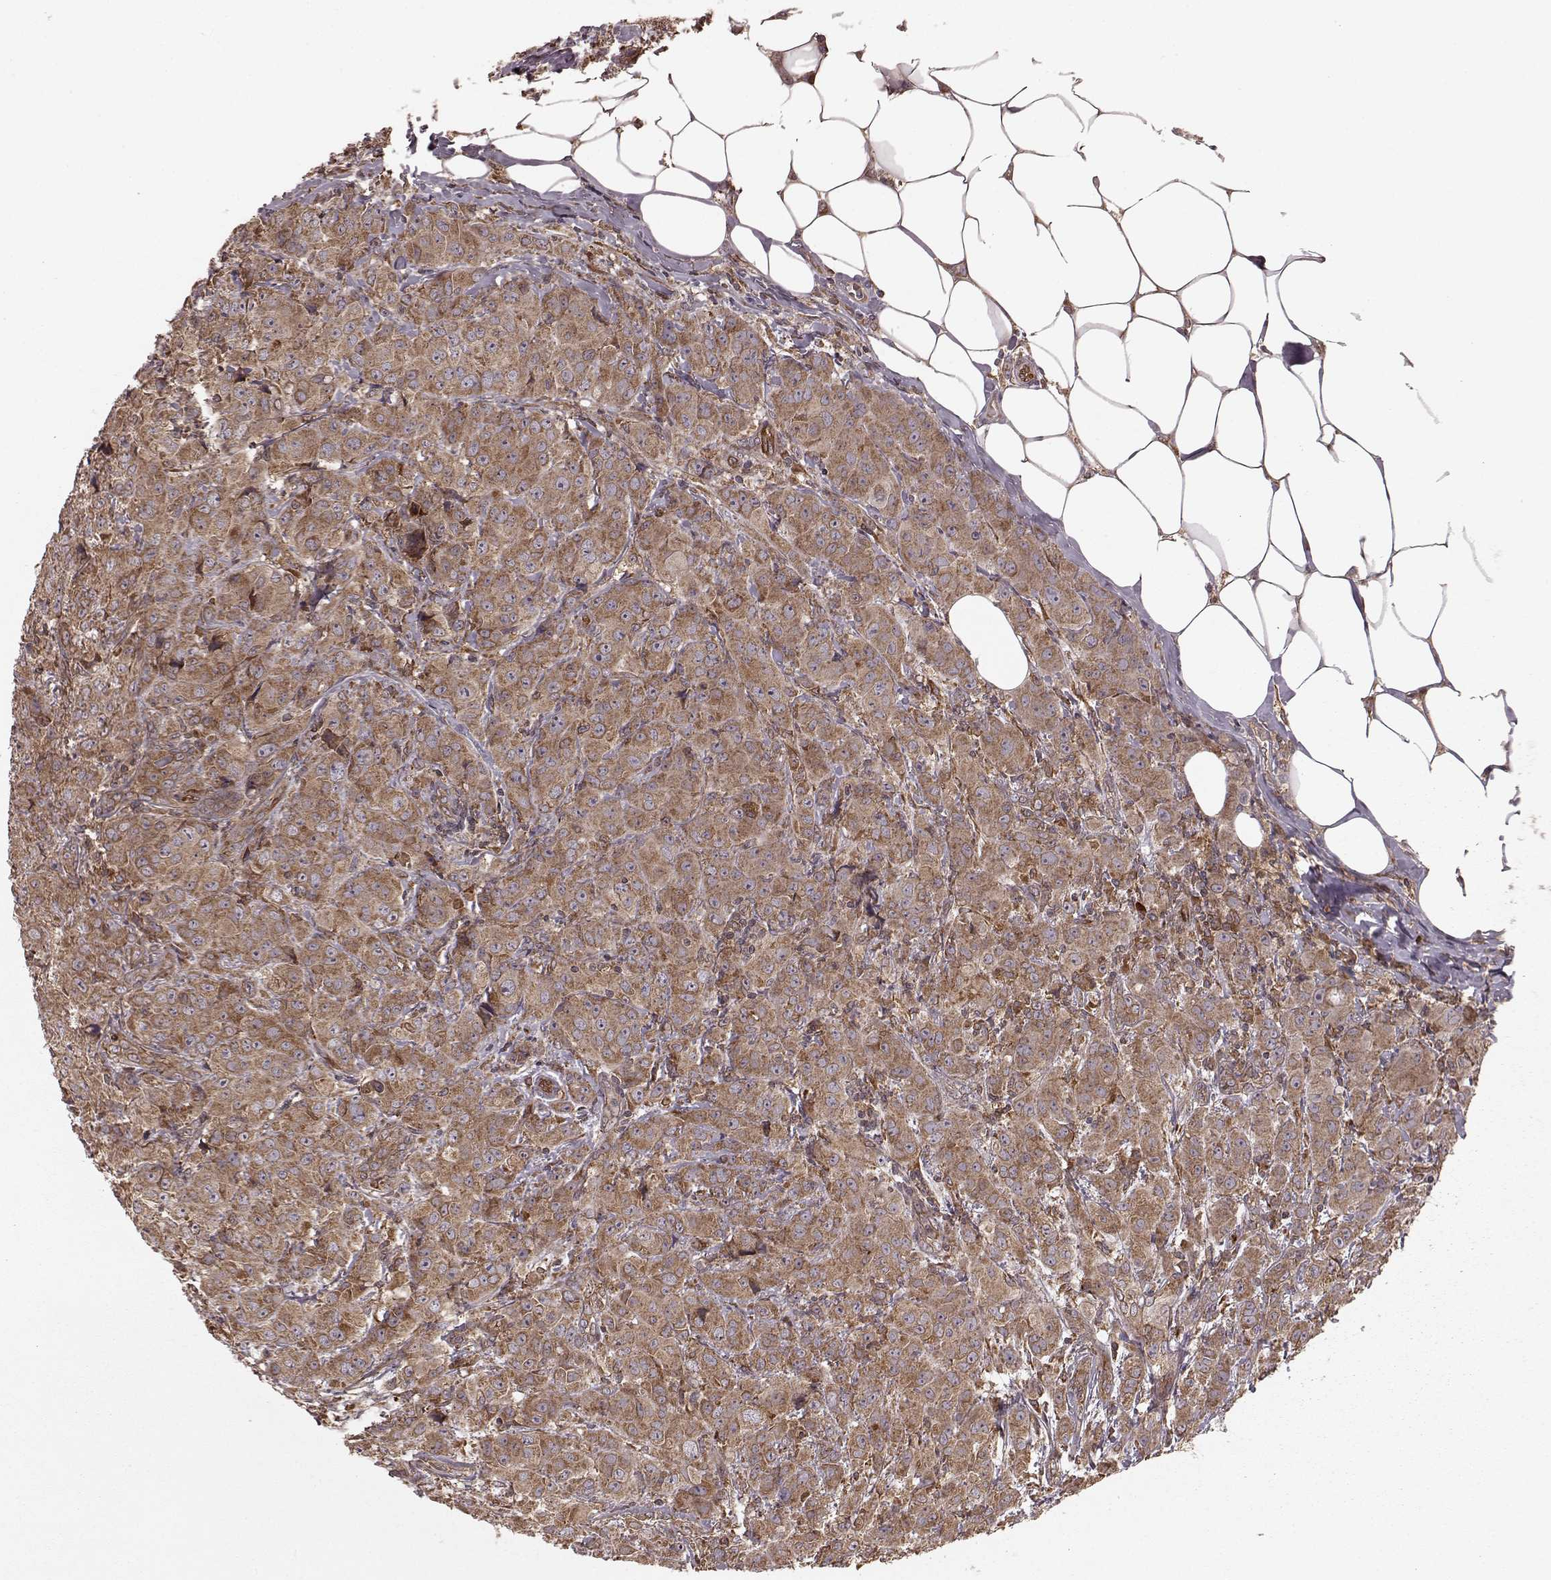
{"staining": {"intensity": "moderate", "quantity": ">75%", "location": "cytoplasmic/membranous"}, "tissue": "breast cancer", "cell_type": "Tumor cells", "image_type": "cancer", "snomed": [{"axis": "morphology", "description": "Normal tissue, NOS"}, {"axis": "morphology", "description": "Duct carcinoma"}, {"axis": "topography", "description": "Breast"}], "caption": "This micrograph displays immunohistochemistry (IHC) staining of human breast infiltrating ductal carcinoma, with medium moderate cytoplasmic/membranous positivity in about >75% of tumor cells.", "gene": "AGPAT1", "patient": {"sex": "female", "age": 43}}